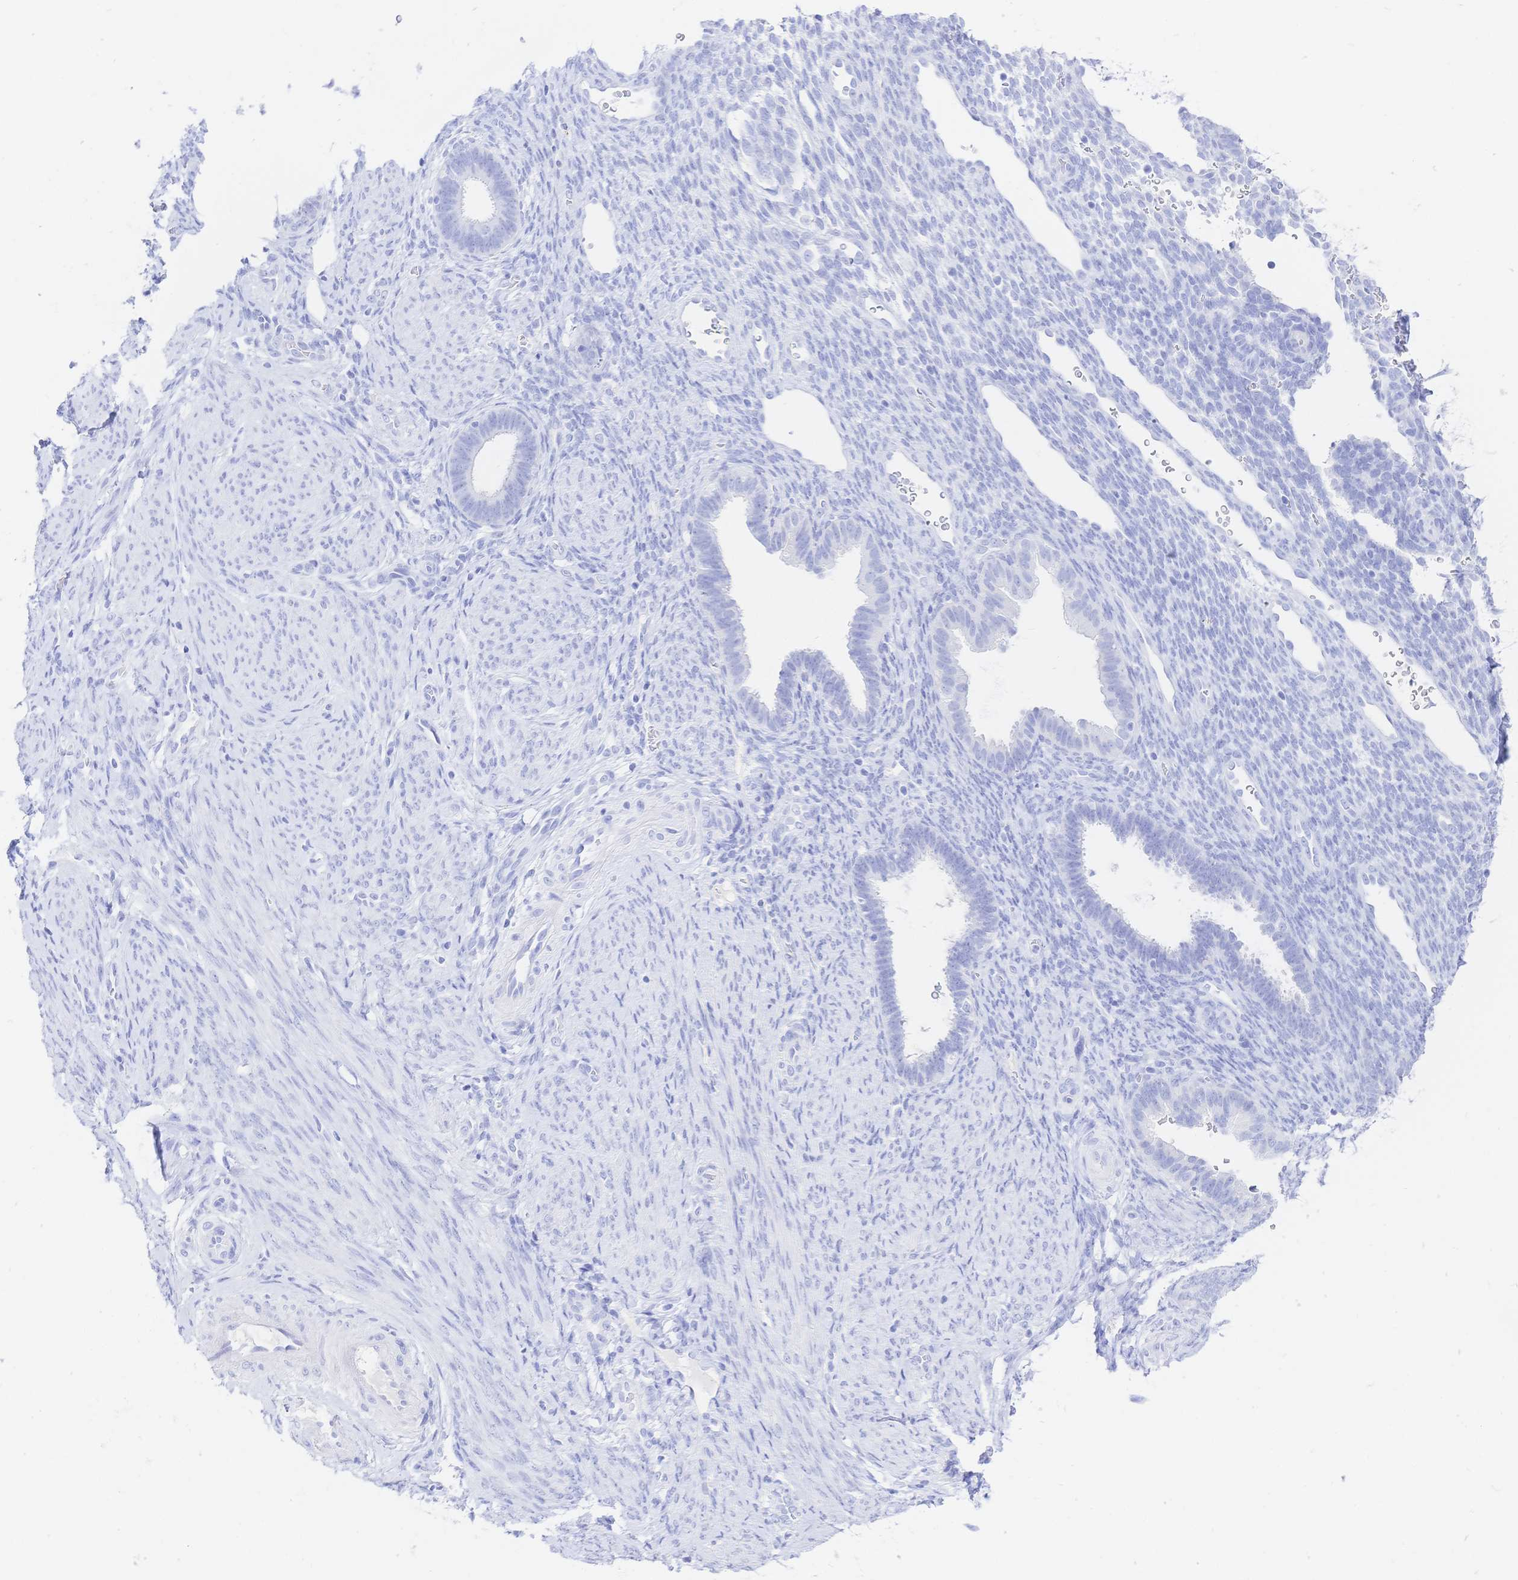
{"staining": {"intensity": "negative", "quantity": "none", "location": "none"}, "tissue": "endometrium", "cell_type": "Cells in endometrial stroma", "image_type": "normal", "snomed": [{"axis": "morphology", "description": "Normal tissue, NOS"}, {"axis": "topography", "description": "Endometrium"}], "caption": "IHC of unremarkable human endometrium shows no expression in cells in endometrial stroma.", "gene": "UMOD", "patient": {"sex": "female", "age": 34}}